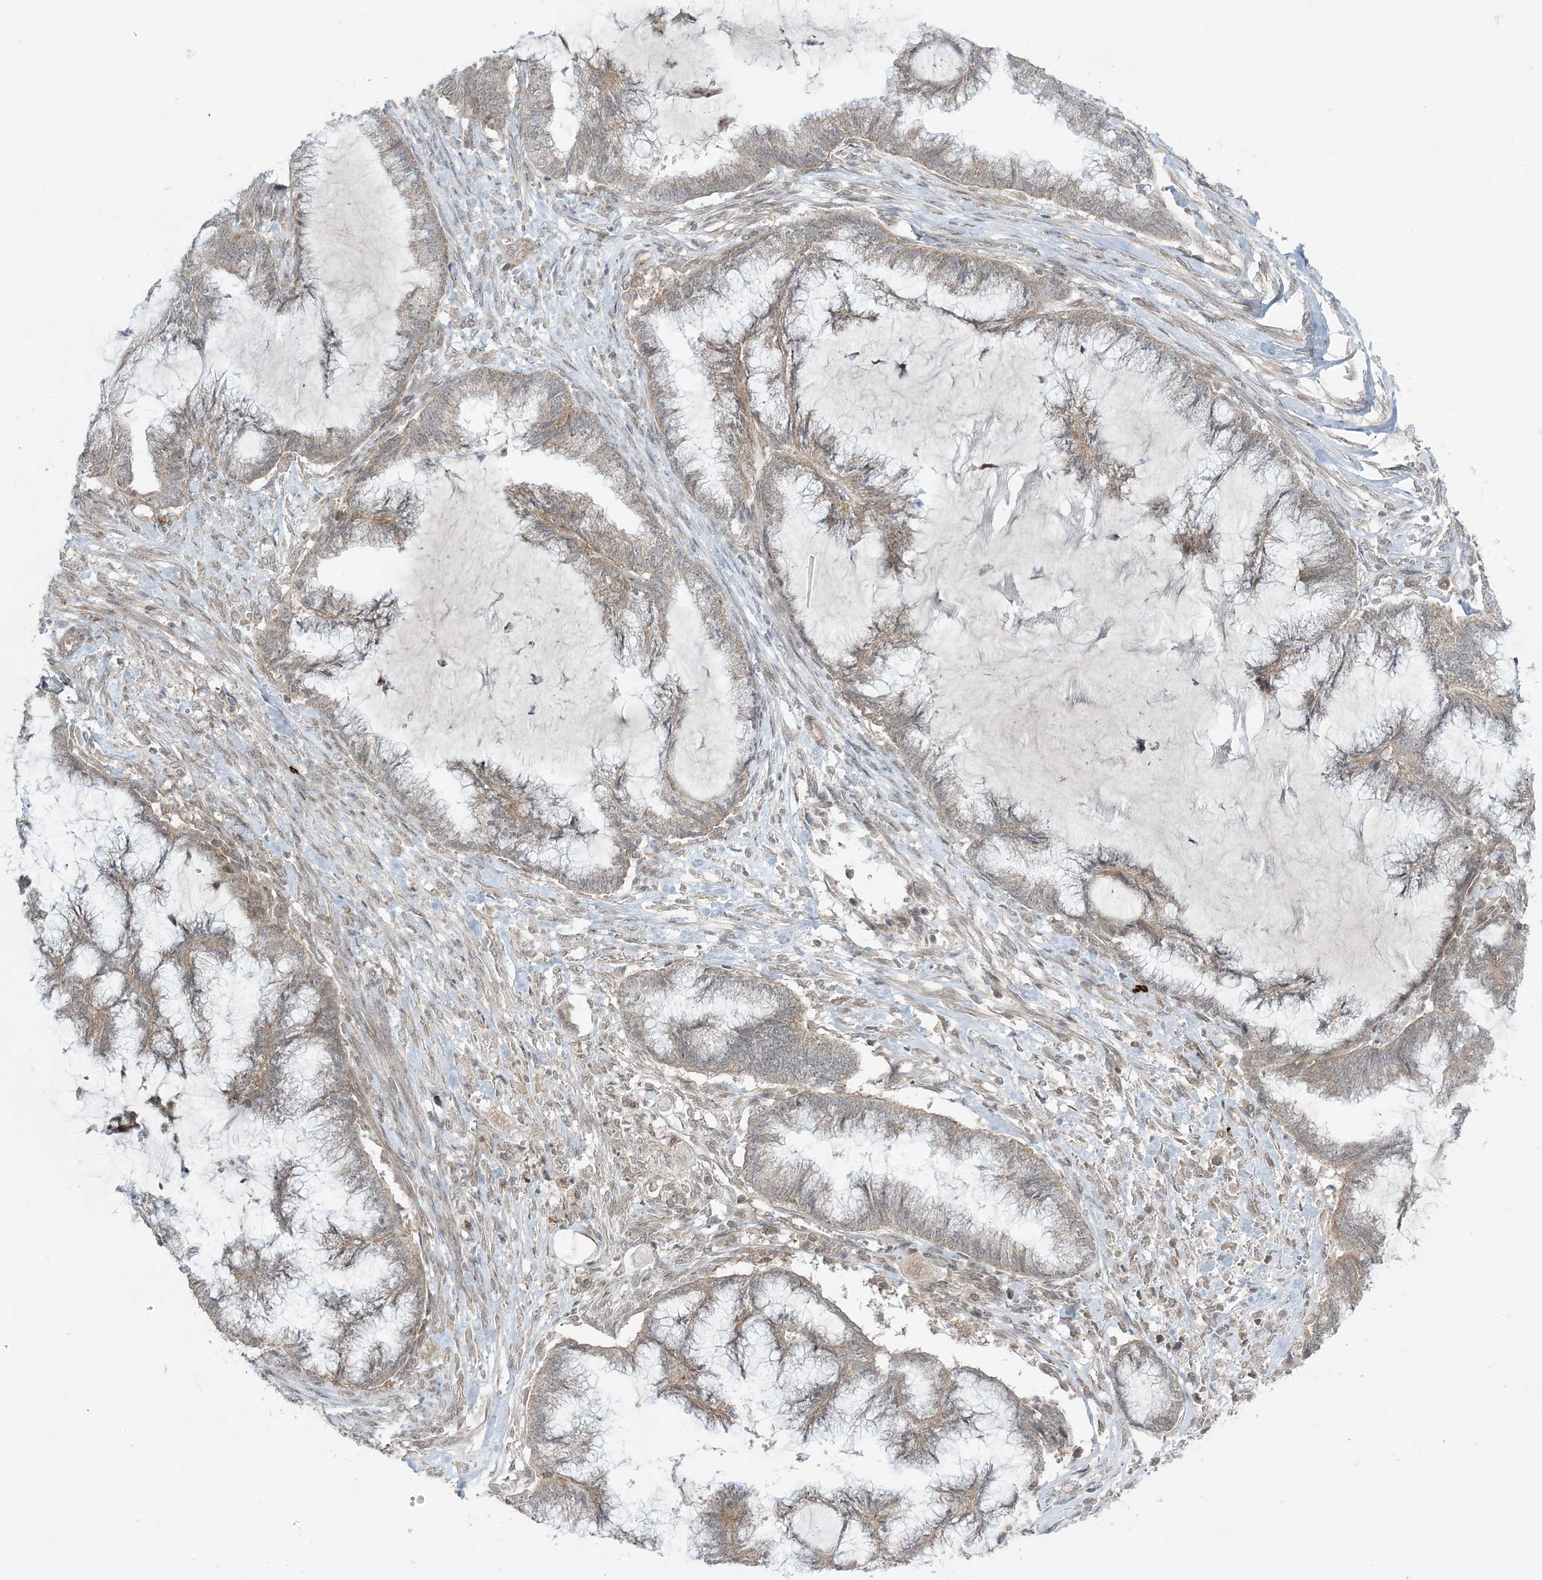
{"staining": {"intensity": "weak", "quantity": "<25%", "location": "cytoplasmic/membranous"}, "tissue": "endometrial cancer", "cell_type": "Tumor cells", "image_type": "cancer", "snomed": [{"axis": "morphology", "description": "Adenocarcinoma, NOS"}, {"axis": "topography", "description": "Endometrium"}], "caption": "Adenocarcinoma (endometrial) was stained to show a protein in brown. There is no significant expression in tumor cells. The staining was performed using DAB (3,3'-diaminobenzidine) to visualize the protein expression in brown, while the nuclei were stained in blue with hematoxylin (Magnification: 20x).", "gene": "PHLDB2", "patient": {"sex": "female", "age": 86}}